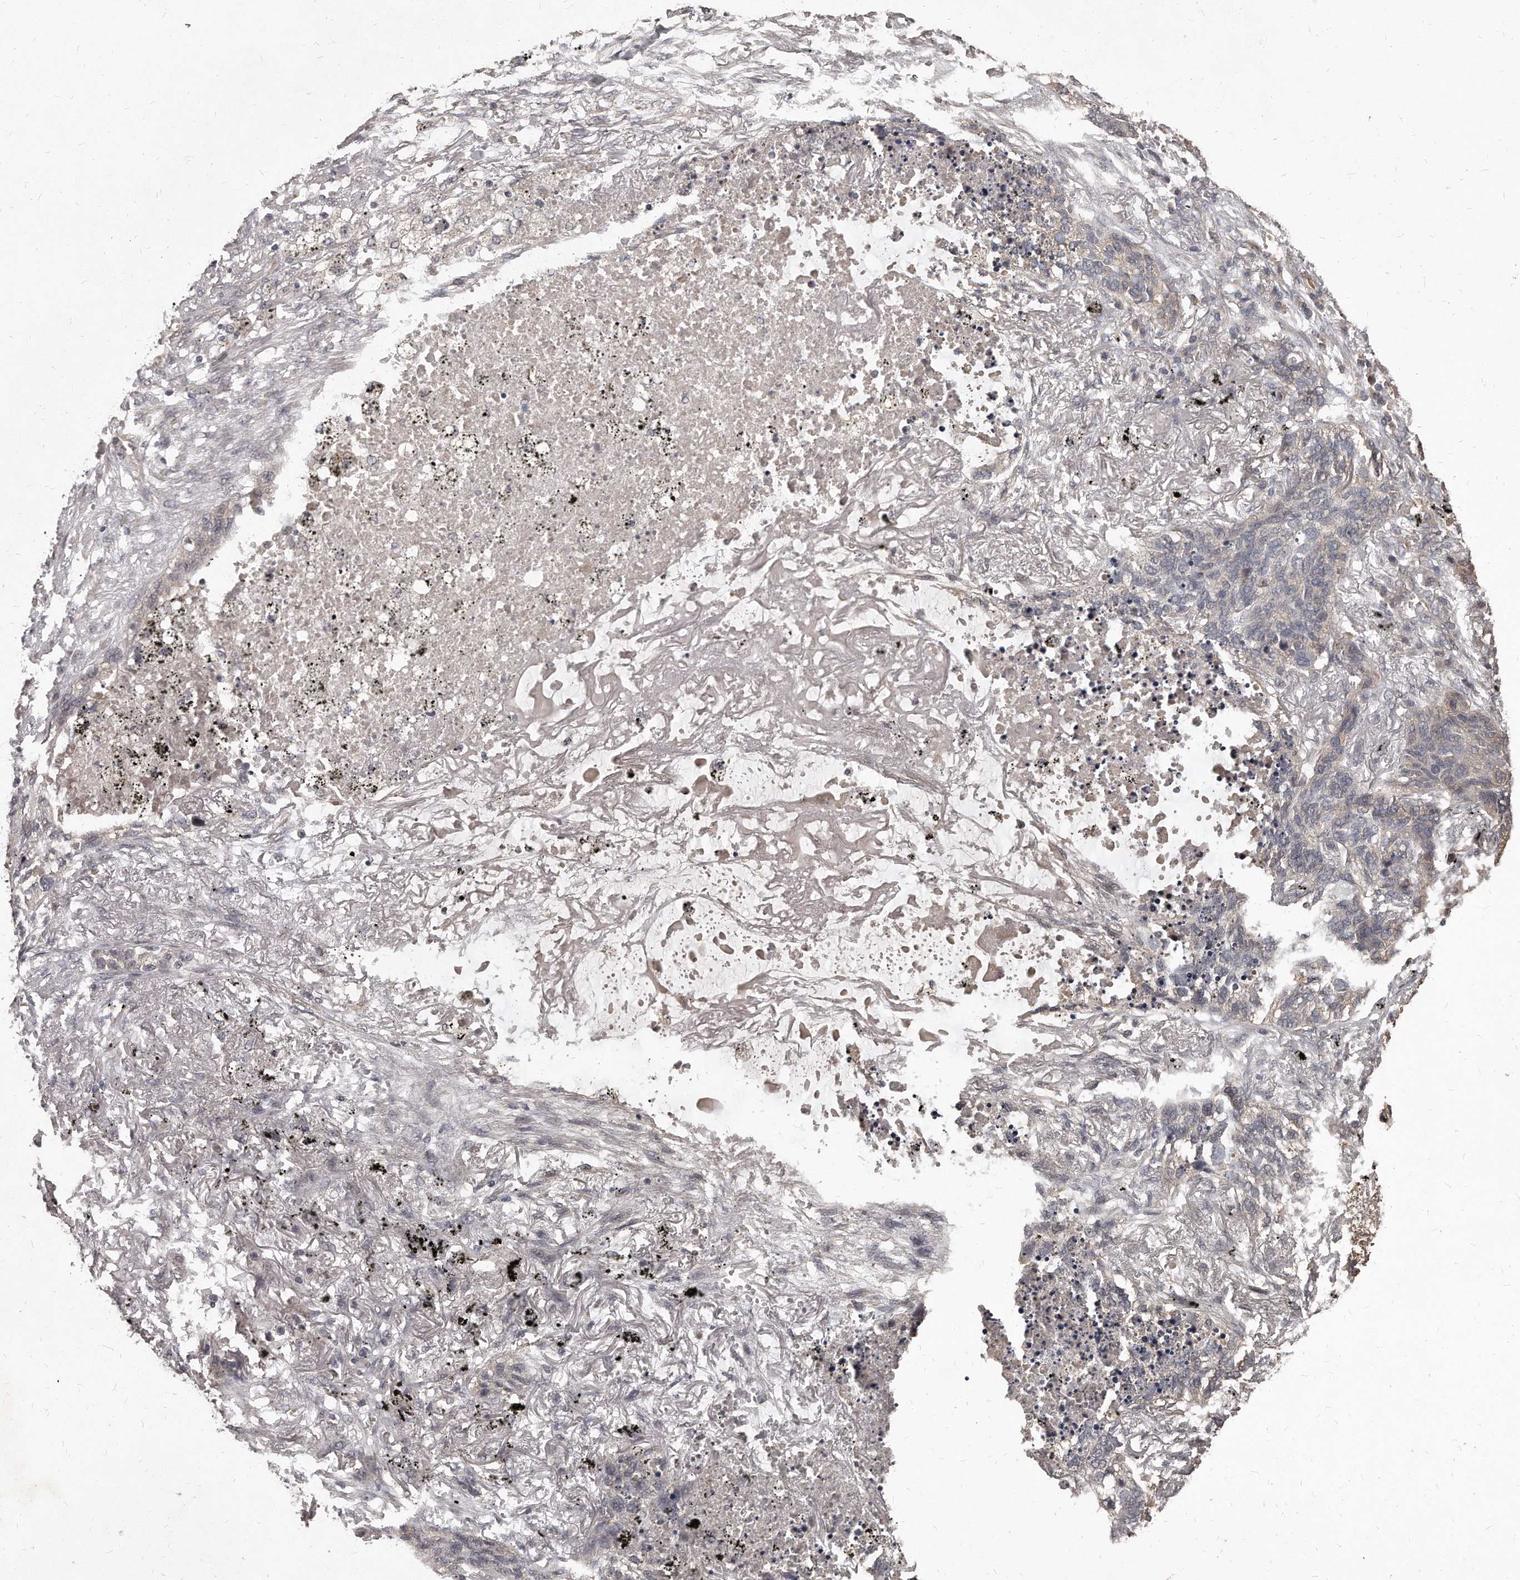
{"staining": {"intensity": "negative", "quantity": "none", "location": "none"}, "tissue": "lung cancer", "cell_type": "Tumor cells", "image_type": "cancer", "snomed": [{"axis": "morphology", "description": "Squamous cell carcinoma, NOS"}, {"axis": "topography", "description": "Lung"}], "caption": "Histopathology image shows no protein staining in tumor cells of lung squamous cell carcinoma tissue. (Brightfield microscopy of DAB (3,3'-diaminobenzidine) immunohistochemistry at high magnification).", "gene": "GRB10", "patient": {"sex": "female", "age": 63}}